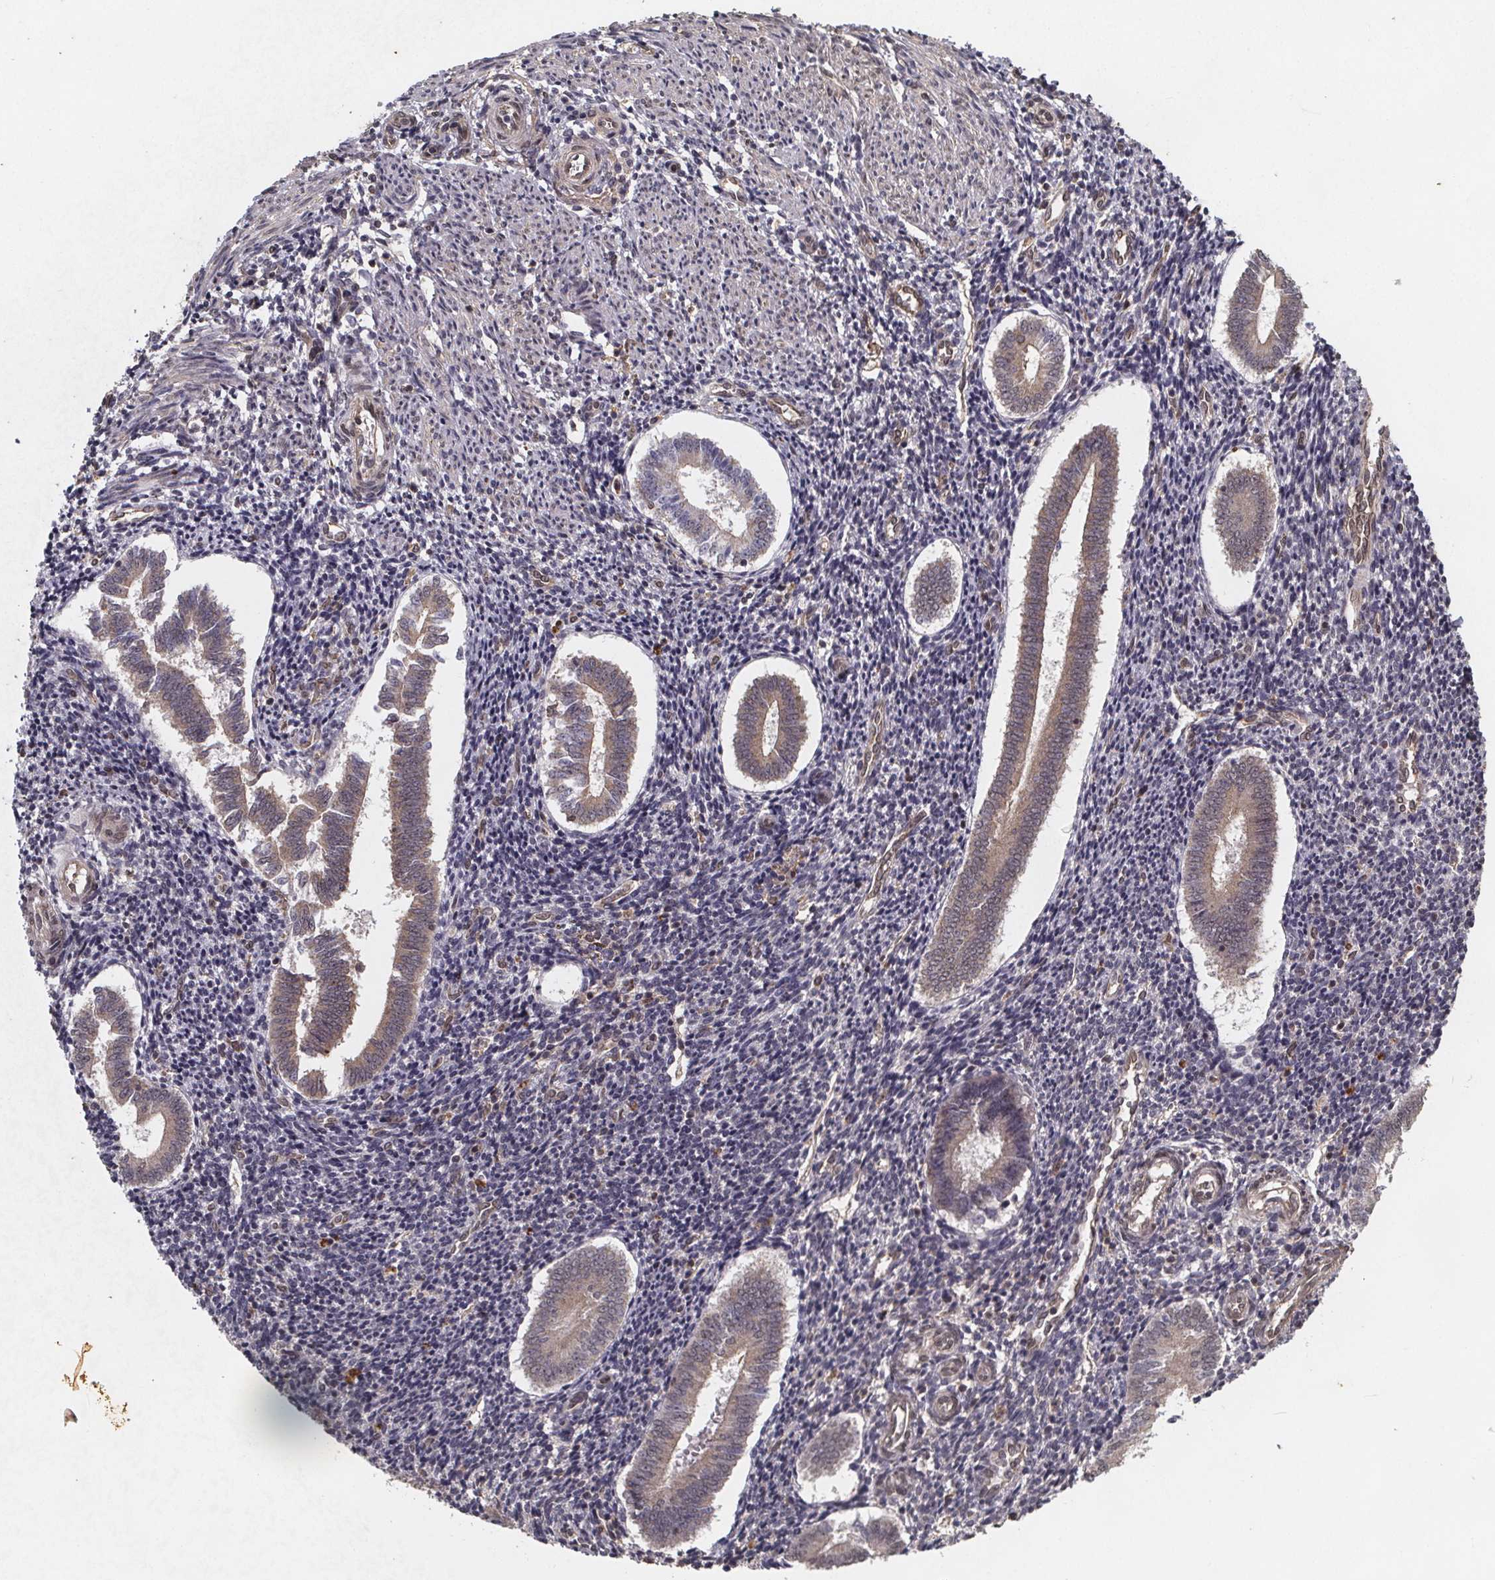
{"staining": {"intensity": "weak", "quantity": "<25%", "location": "cytoplasmic/membranous"}, "tissue": "endometrium", "cell_type": "Cells in endometrial stroma", "image_type": "normal", "snomed": [{"axis": "morphology", "description": "Normal tissue, NOS"}, {"axis": "topography", "description": "Endometrium"}], "caption": "Immunohistochemical staining of normal endometrium shows no significant positivity in cells in endometrial stroma. Nuclei are stained in blue.", "gene": "PIERCE2", "patient": {"sex": "female", "age": 25}}